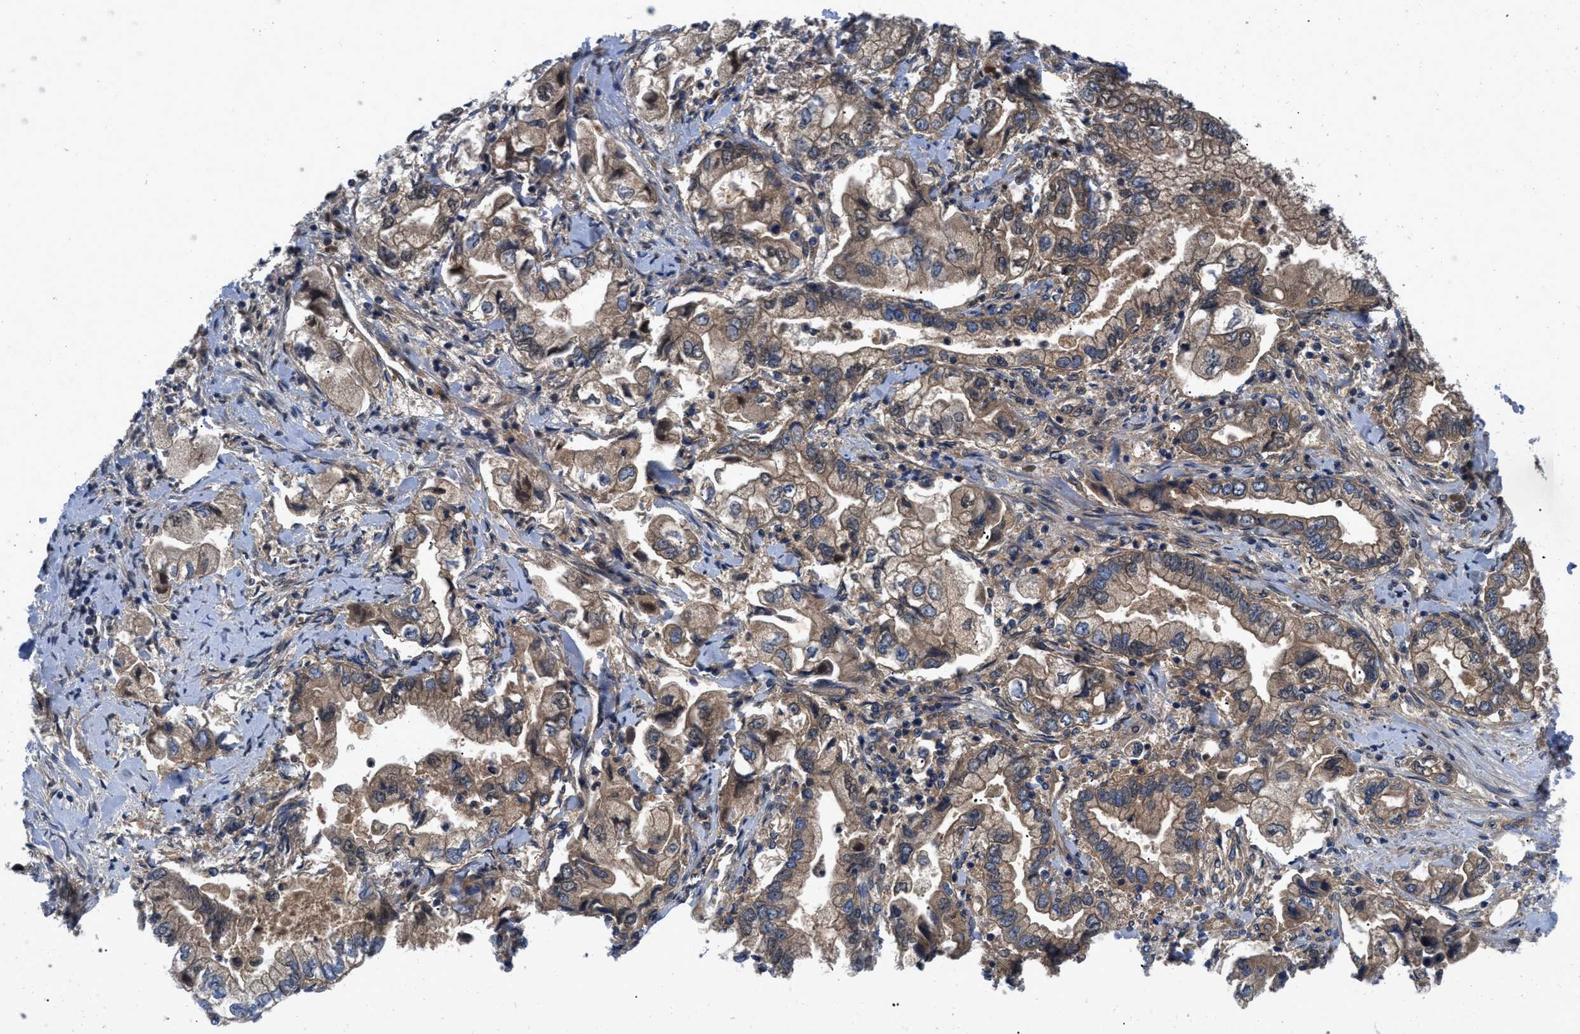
{"staining": {"intensity": "moderate", "quantity": ">75%", "location": "cytoplasmic/membranous"}, "tissue": "stomach cancer", "cell_type": "Tumor cells", "image_type": "cancer", "snomed": [{"axis": "morphology", "description": "Normal tissue, NOS"}, {"axis": "morphology", "description": "Adenocarcinoma, NOS"}, {"axis": "topography", "description": "Stomach"}], "caption": "A medium amount of moderate cytoplasmic/membranous staining is identified in about >75% of tumor cells in stomach adenocarcinoma tissue.", "gene": "SERPINA6", "patient": {"sex": "male", "age": 62}}